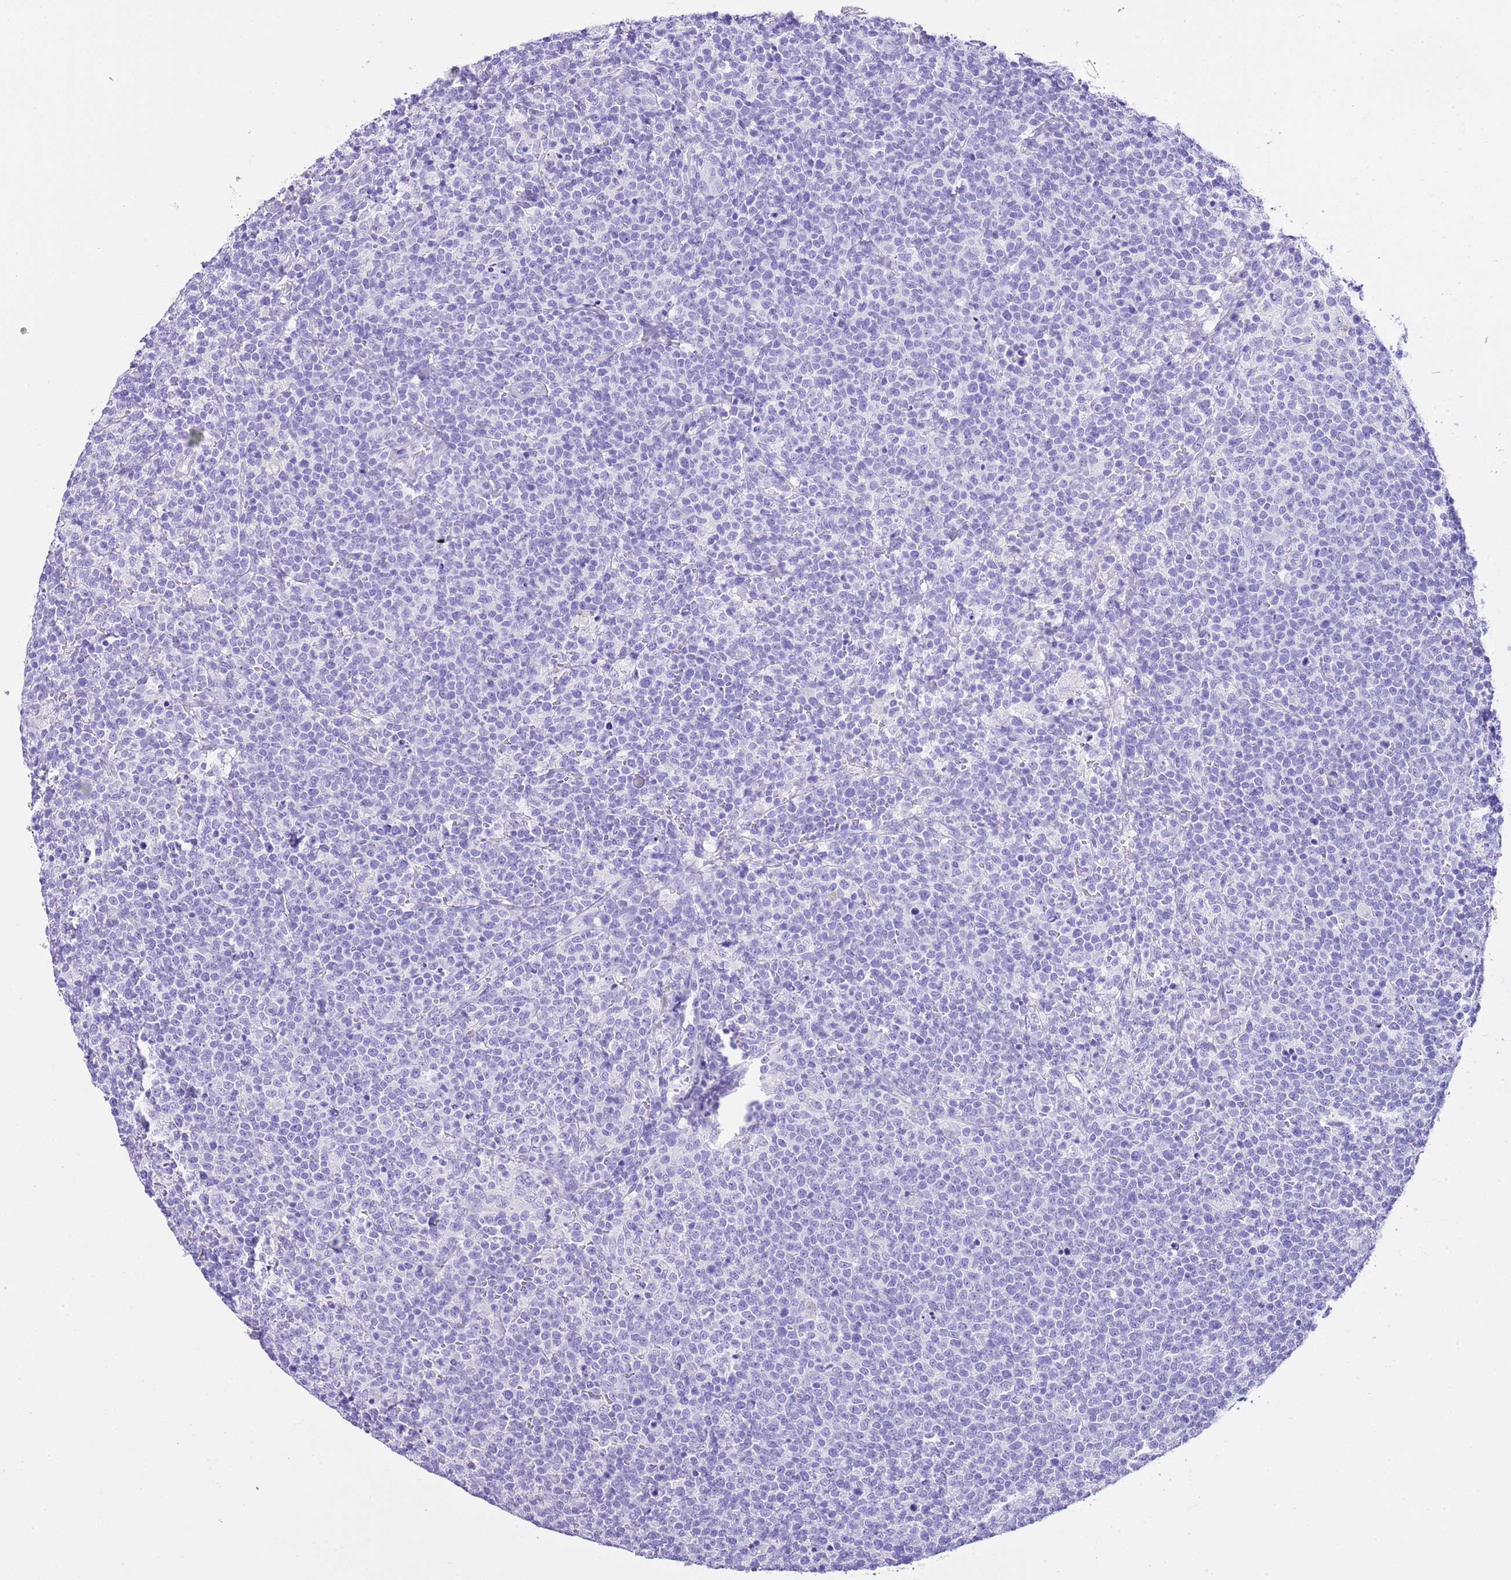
{"staining": {"intensity": "negative", "quantity": "none", "location": "none"}, "tissue": "lymphoma", "cell_type": "Tumor cells", "image_type": "cancer", "snomed": [{"axis": "morphology", "description": "Malignant lymphoma, non-Hodgkin's type, High grade"}, {"axis": "topography", "description": "Lymph node"}], "caption": "High magnification brightfield microscopy of high-grade malignant lymphoma, non-Hodgkin's type stained with DAB (3,3'-diaminobenzidine) (brown) and counterstained with hematoxylin (blue): tumor cells show no significant positivity.", "gene": "KCNC1", "patient": {"sex": "male", "age": 61}}